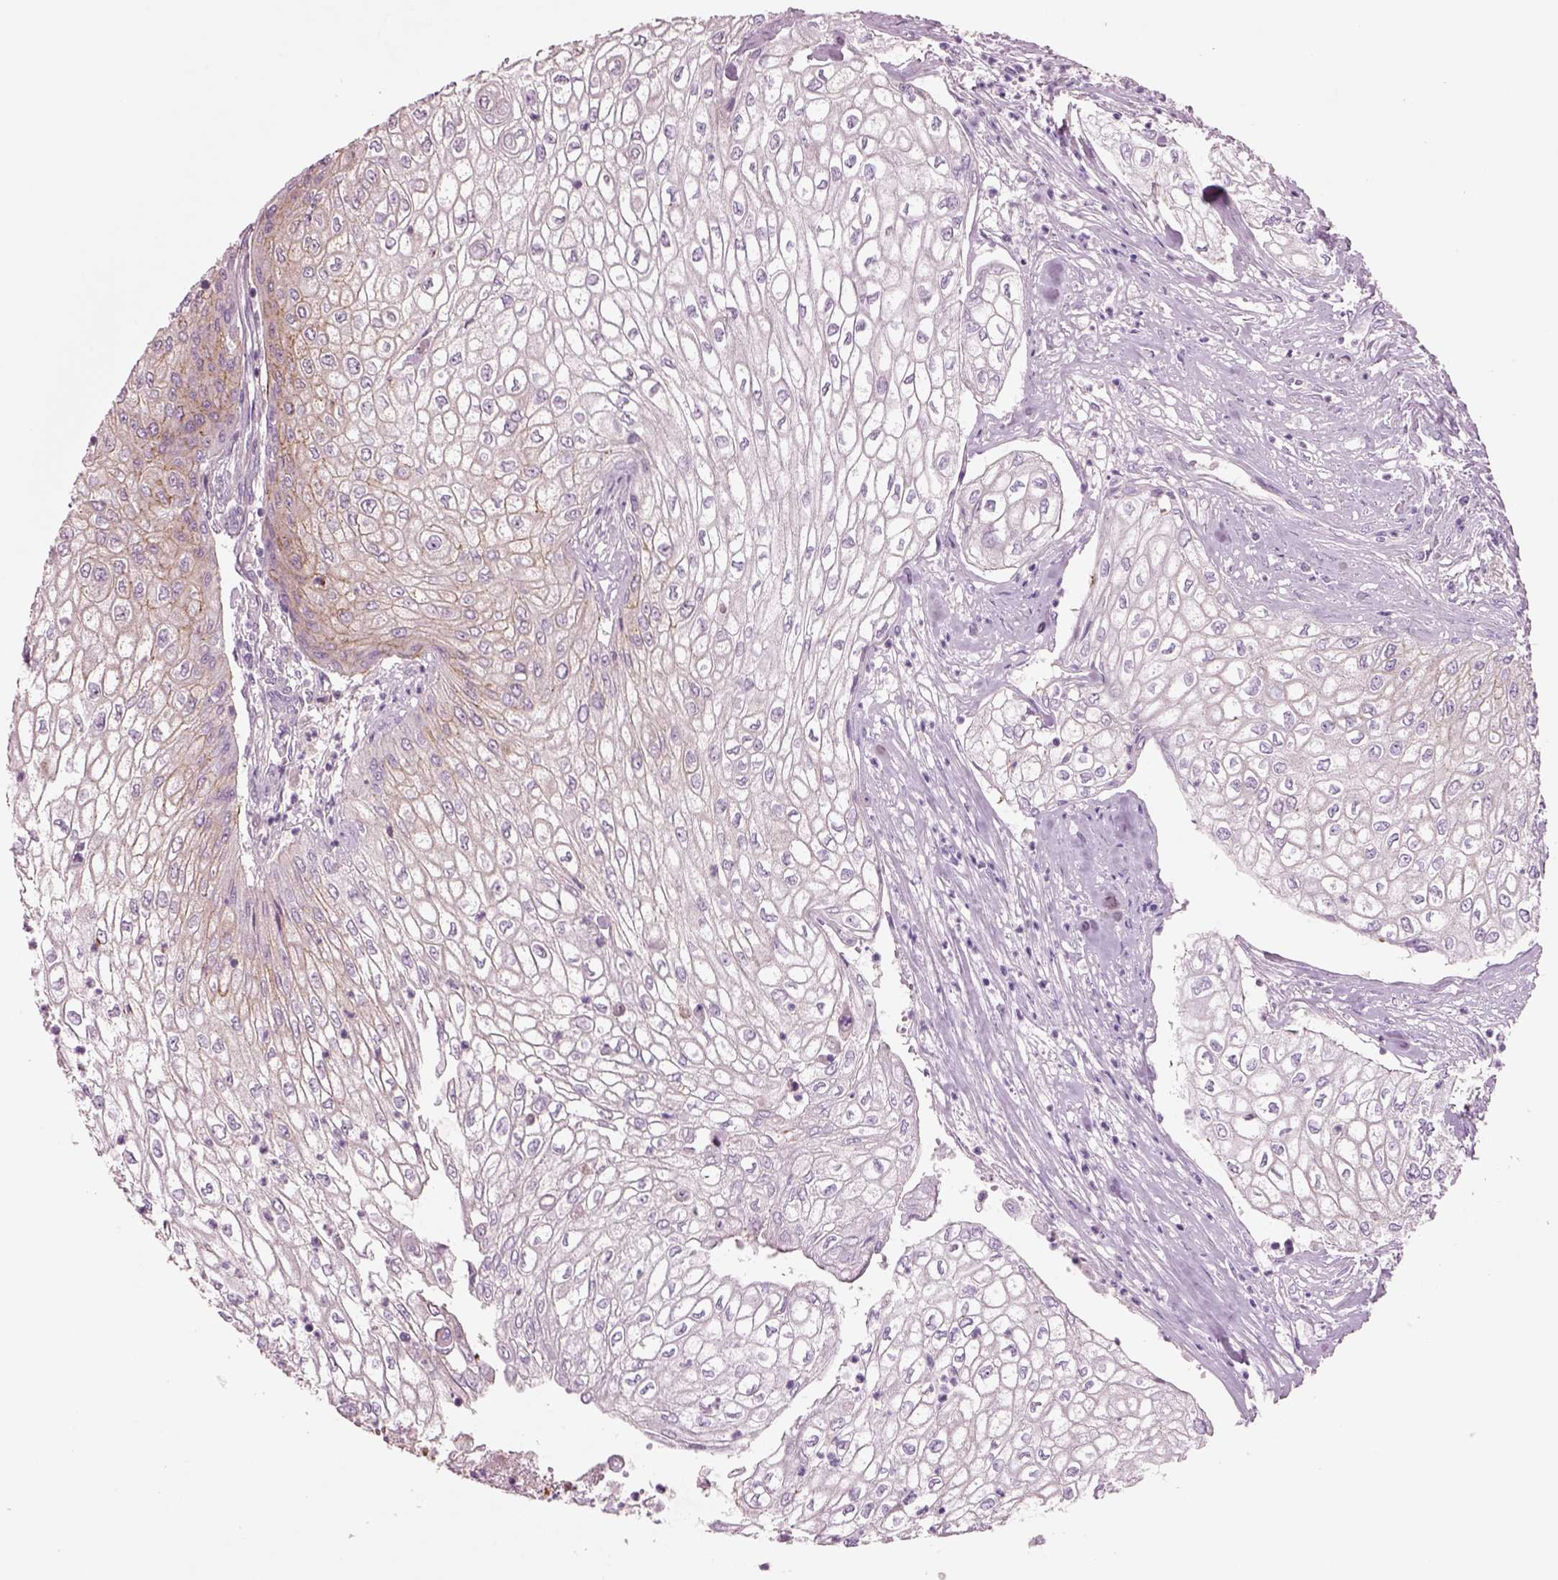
{"staining": {"intensity": "weak", "quantity": "<25%", "location": "cytoplasmic/membranous"}, "tissue": "urothelial cancer", "cell_type": "Tumor cells", "image_type": "cancer", "snomed": [{"axis": "morphology", "description": "Urothelial carcinoma, High grade"}, {"axis": "topography", "description": "Urinary bladder"}], "caption": "Immunohistochemical staining of human urothelial cancer shows no significant staining in tumor cells. (Brightfield microscopy of DAB (3,3'-diaminobenzidine) IHC at high magnification).", "gene": "PLPP7", "patient": {"sex": "male", "age": 62}}